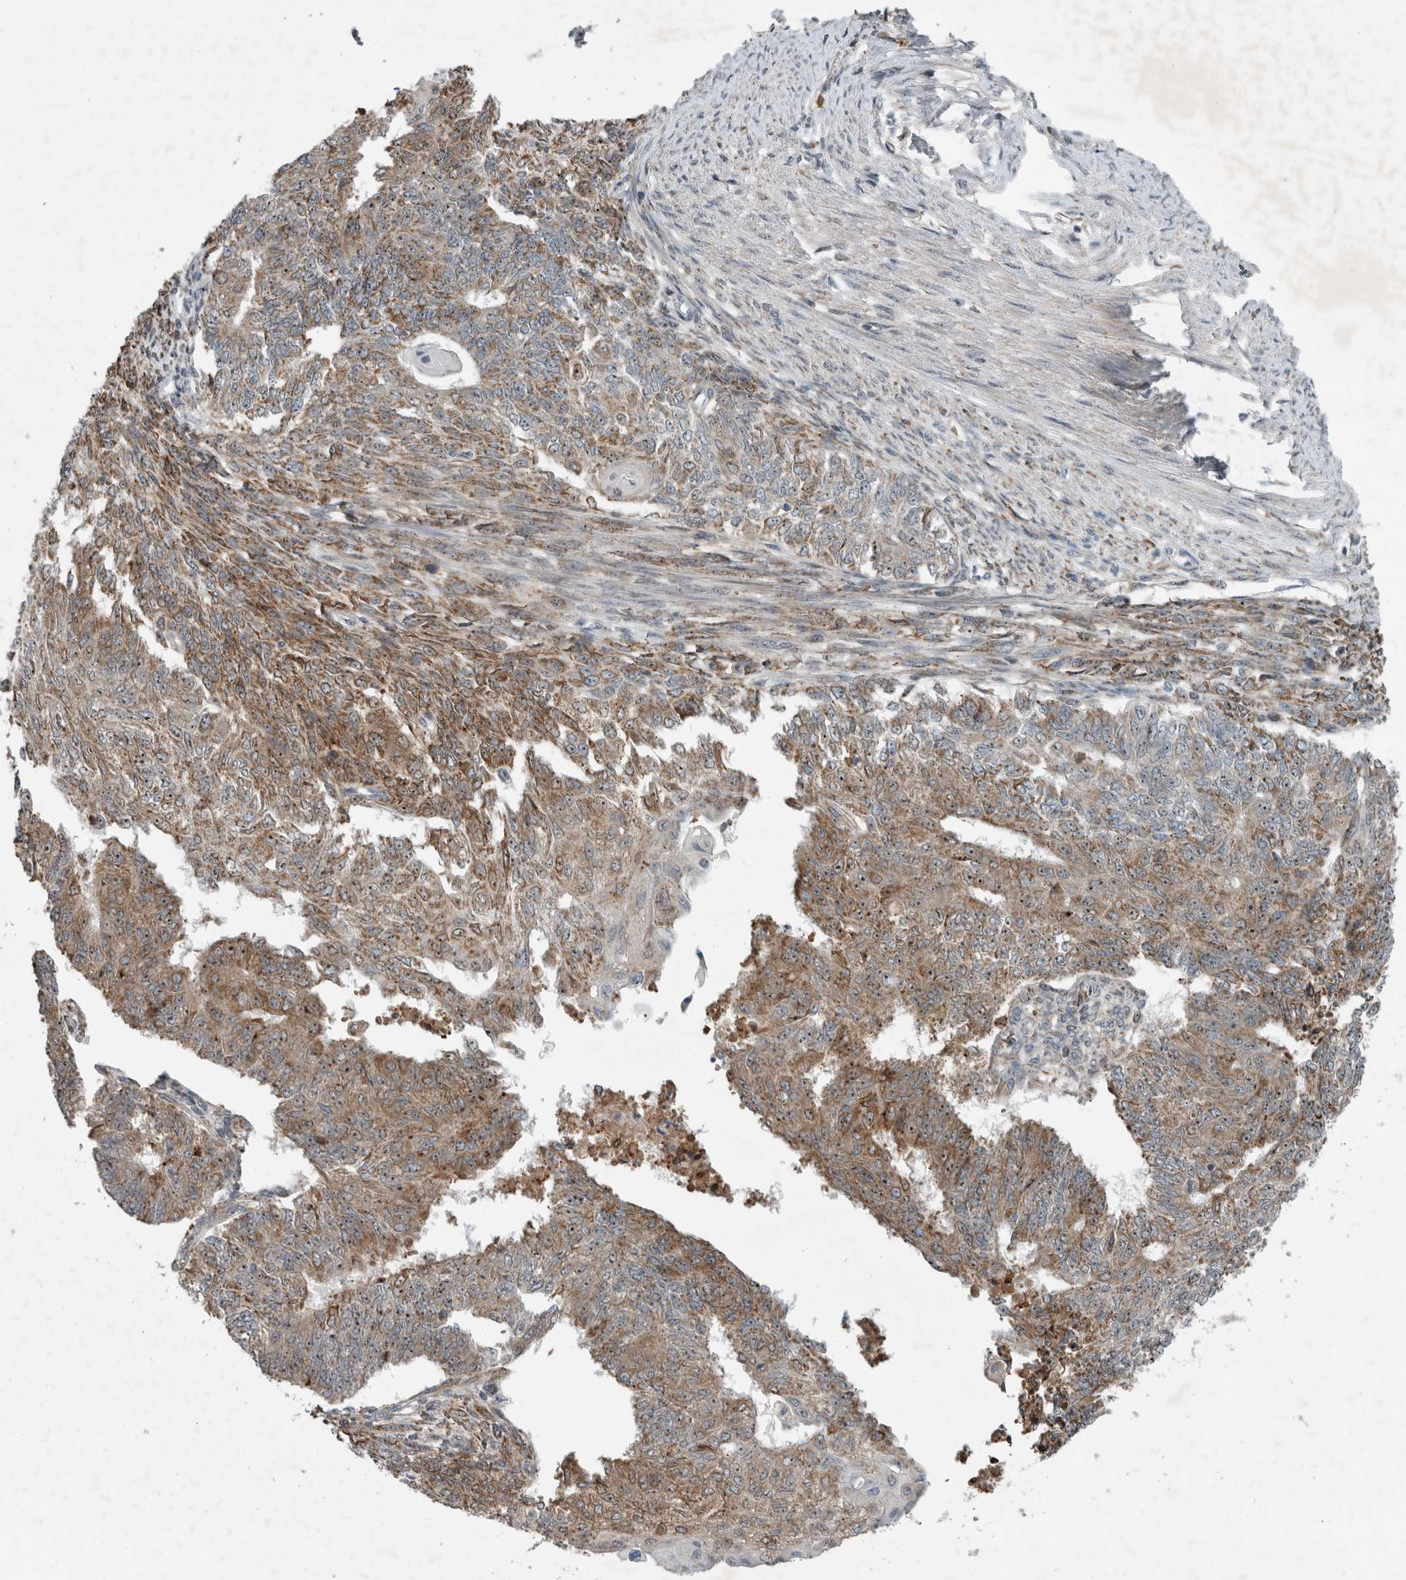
{"staining": {"intensity": "moderate", "quantity": ">75%", "location": "cytoplasmic/membranous,nuclear"}, "tissue": "endometrial cancer", "cell_type": "Tumor cells", "image_type": "cancer", "snomed": [{"axis": "morphology", "description": "Adenocarcinoma, NOS"}, {"axis": "topography", "description": "Endometrium"}], "caption": "The histopathology image exhibits staining of endometrial cancer, revealing moderate cytoplasmic/membranous and nuclear protein expression (brown color) within tumor cells.", "gene": "GPR137B", "patient": {"sex": "female", "age": 32}}